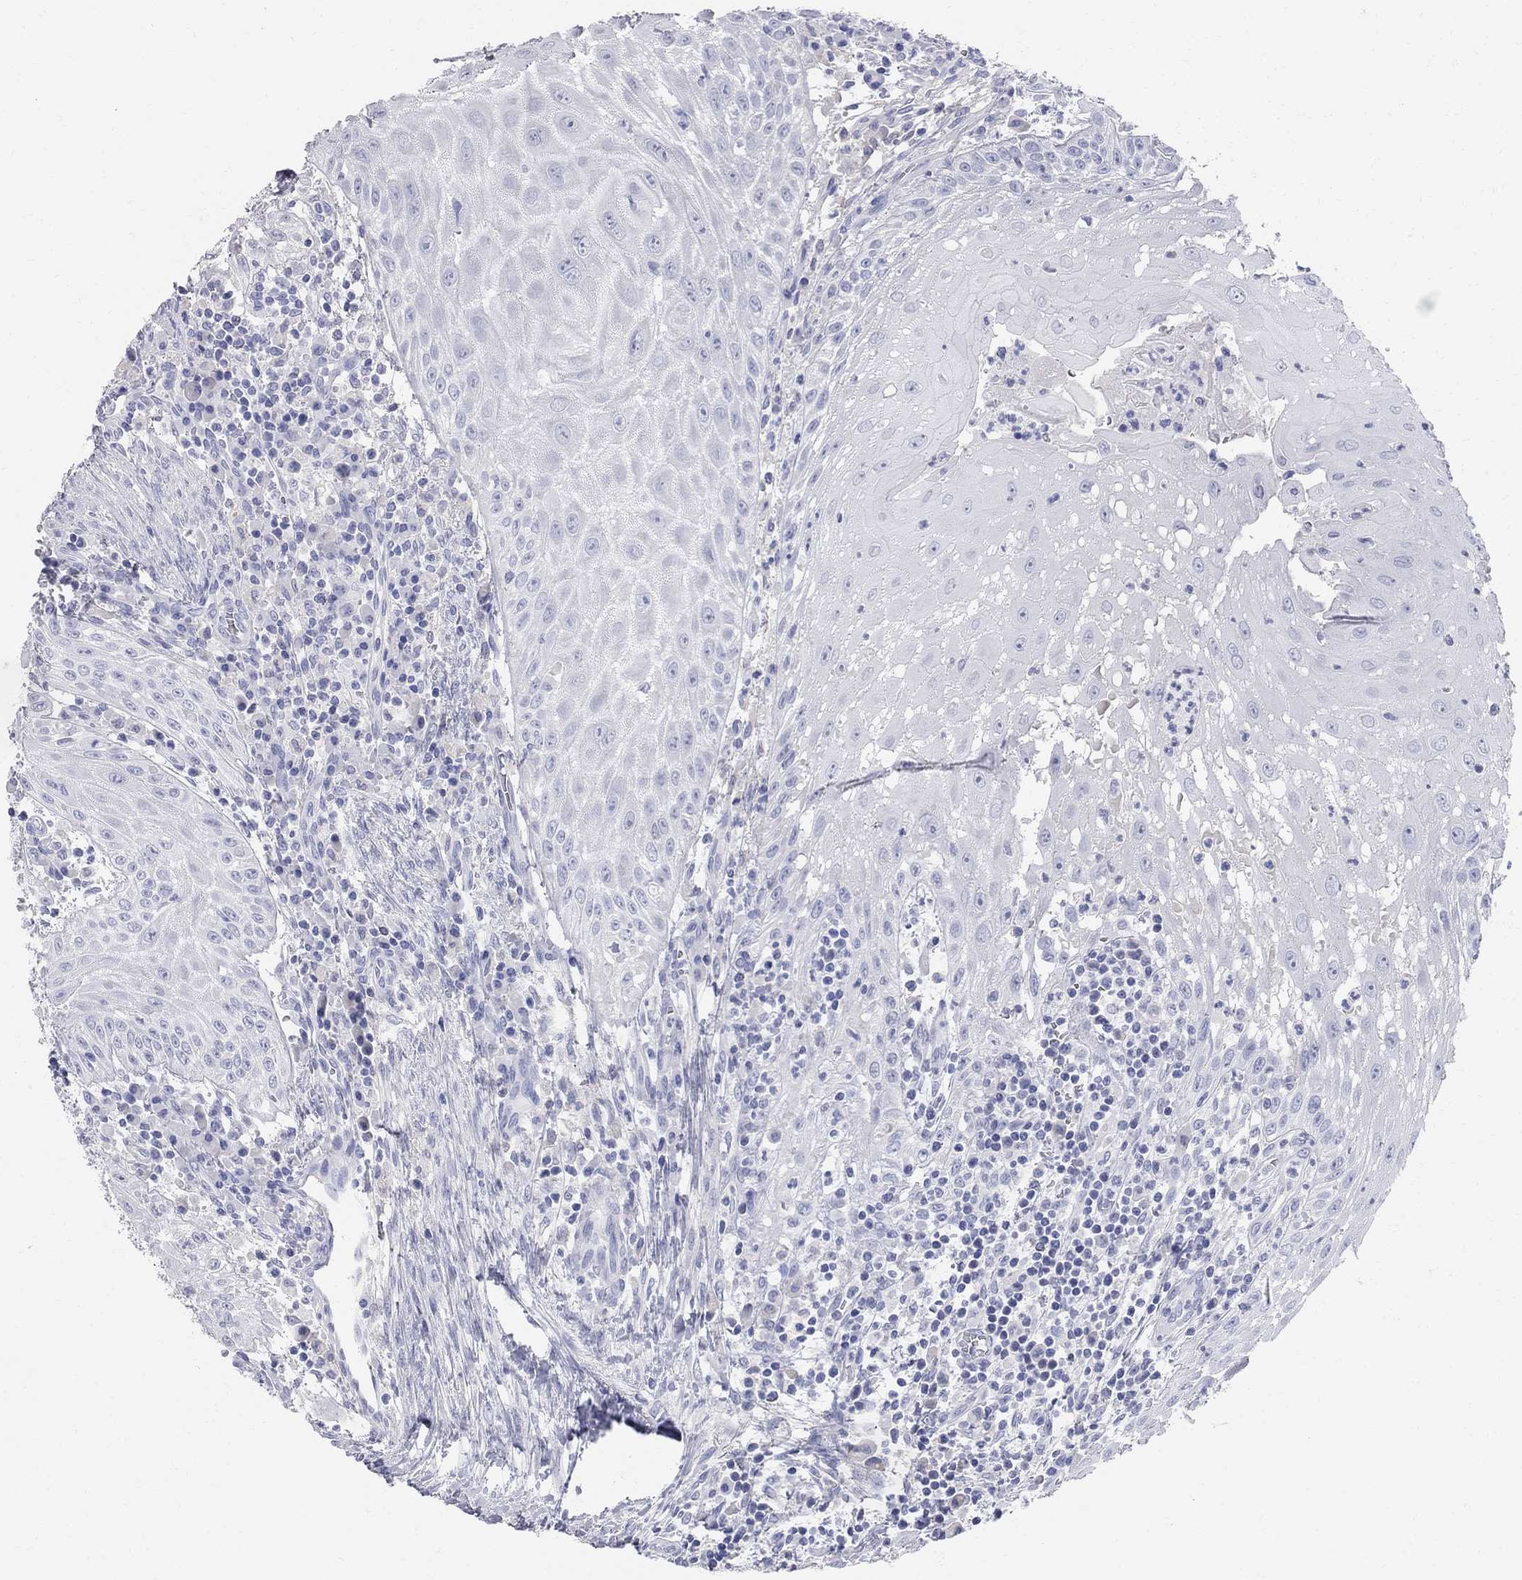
{"staining": {"intensity": "negative", "quantity": "none", "location": "none"}, "tissue": "head and neck cancer", "cell_type": "Tumor cells", "image_type": "cancer", "snomed": [{"axis": "morphology", "description": "Squamous cell carcinoma, NOS"}, {"axis": "topography", "description": "Oral tissue"}, {"axis": "topography", "description": "Head-Neck"}], "caption": "Photomicrograph shows no protein staining in tumor cells of head and neck cancer (squamous cell carcinoma) tissue. The staining was performed using DAB (3,3'-diaminobenzidine) to visualize the protein expression in brown, while the nuclei were stained in blue with hematoxylin (Magnification: 20x).", "gene": "AOX1", "patient": {"sex": "male", "age": 58}}